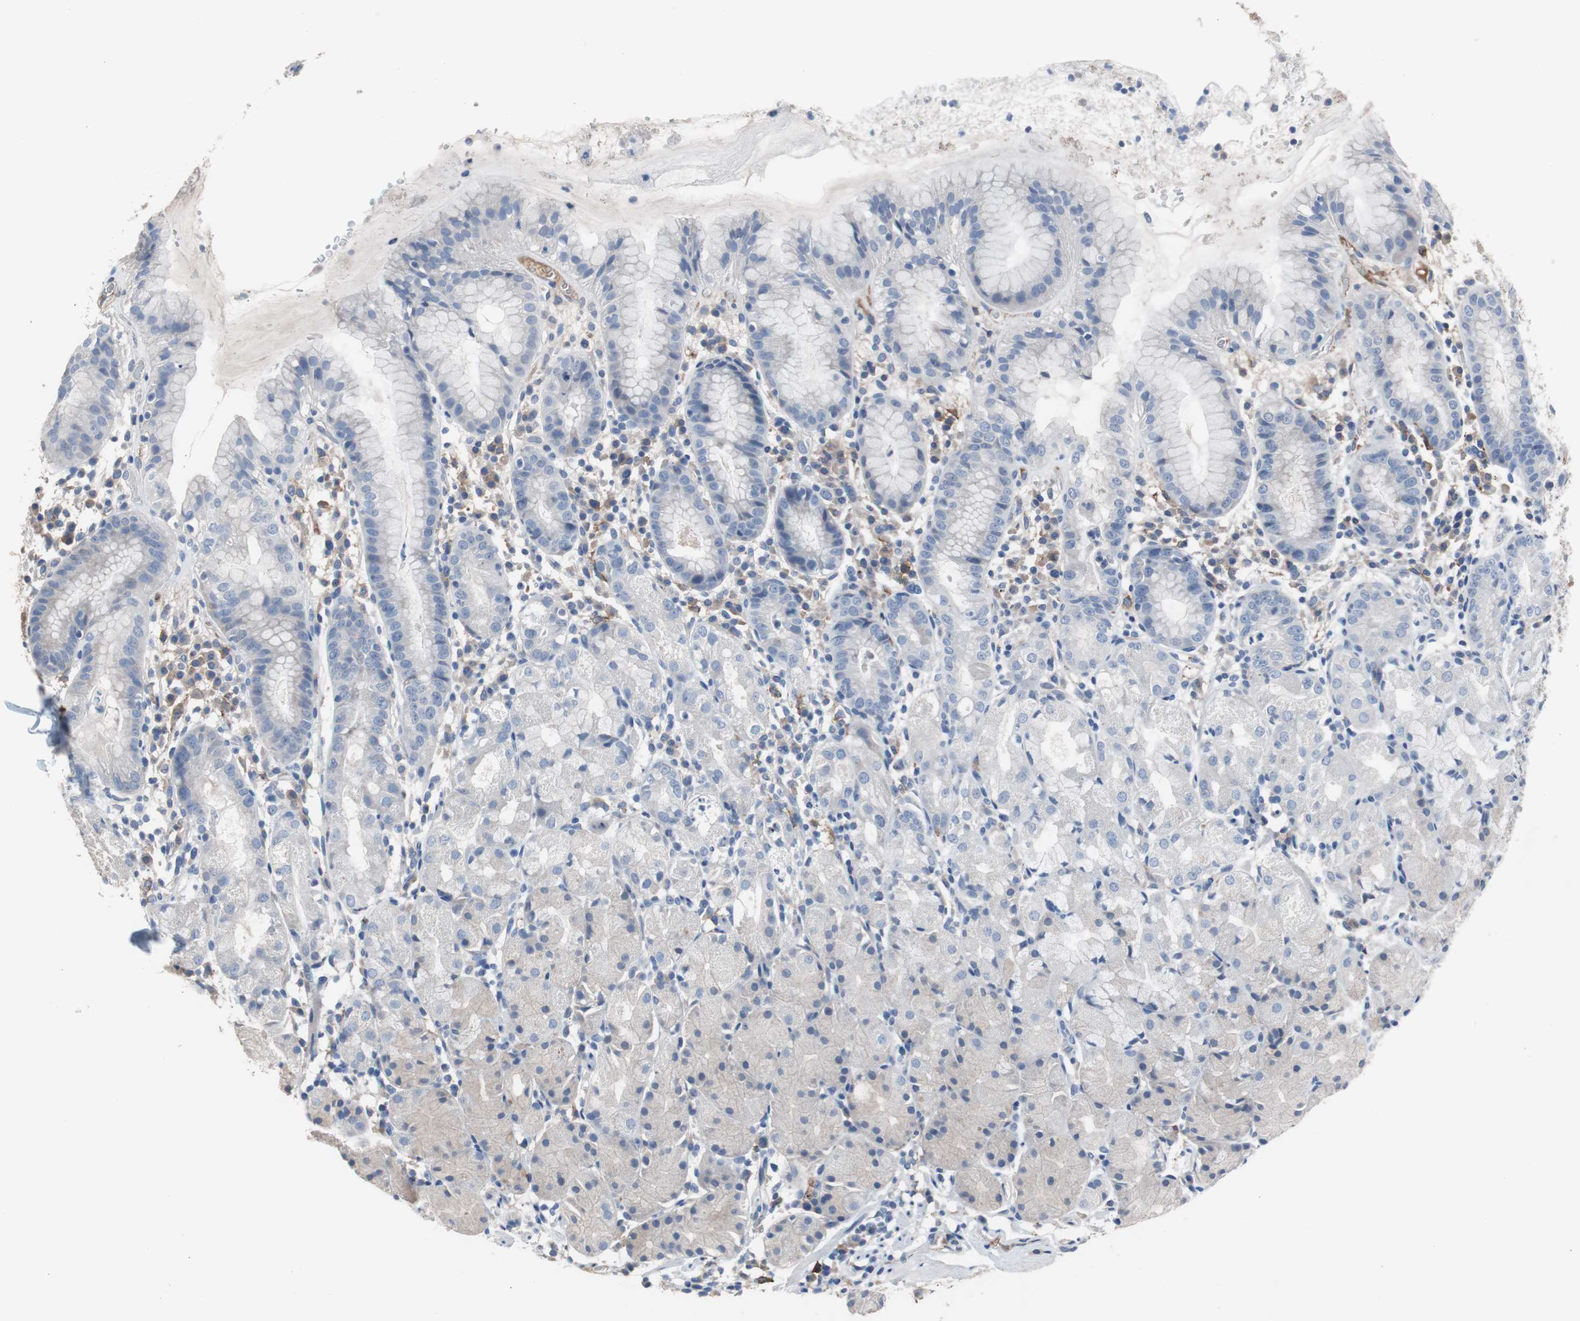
{"staining": {"intensity": "weak", "quantity": "25%-75%", "location": "cytoplasmic/membranous"}, "tissue": "stomach", "cell_type": "Glandular cells", "image_type": "normal", "snomed": [{"axis": "morphology", "description": "Normal tissue, NOS"}, {"axis": "topography", "description": "Stomach"}, {"axis": "topography", "description": "Stomach, lower"}], "caption": "A low amount of weak cytoplasmic/membranous staining is seen in approximately 25%-75% of glandular cells in unremarkable stomach.", "gene": "FCGR2B", "patient": {"sex": "female", "age": 75}}